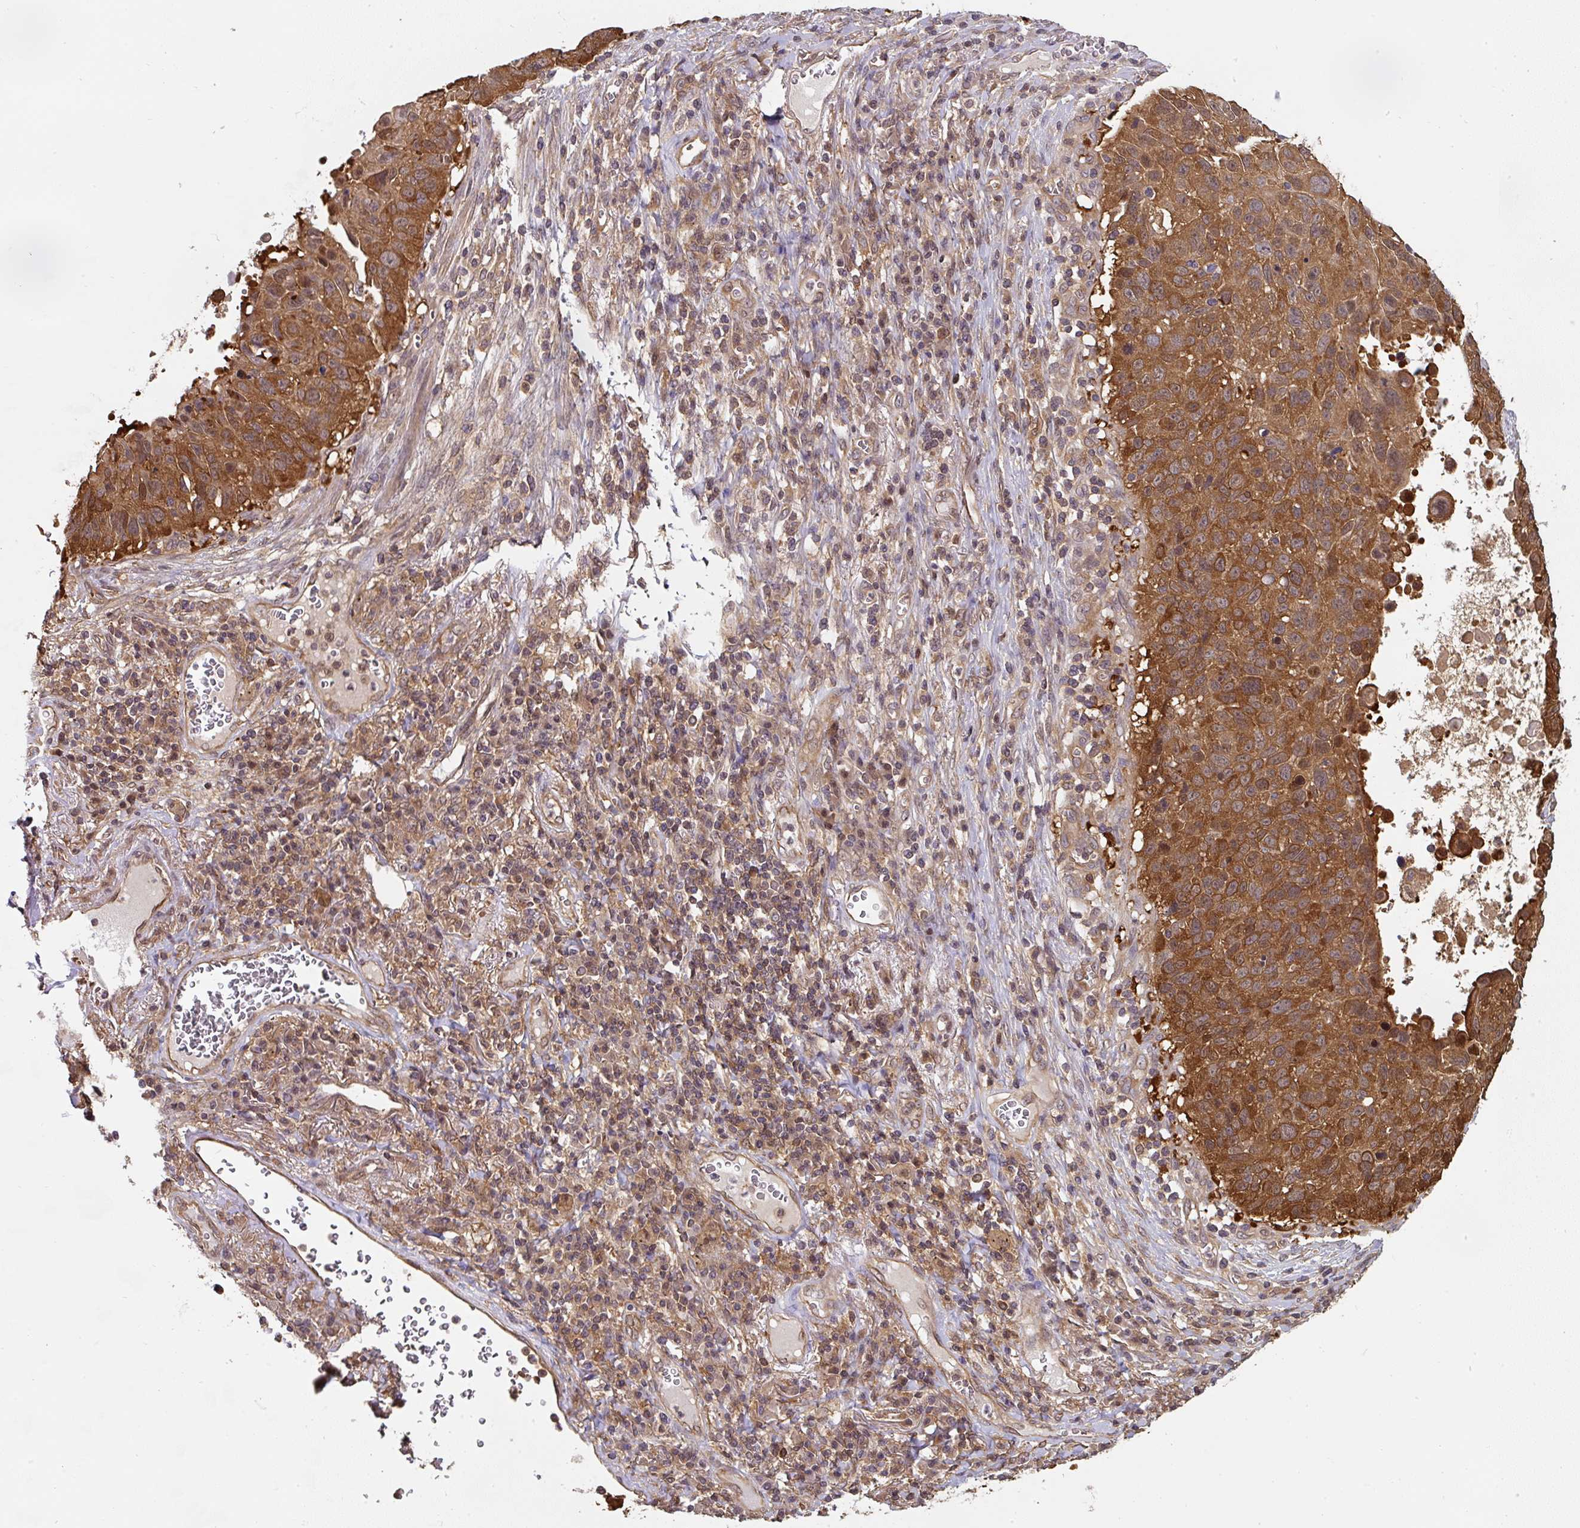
{"staining": {"intensity": "moderate", "quantity": ">75%", "location": "cytoplasmic/membranous"}, "tissue": "lung cancer", "cell_type": "Tumor cells", "image_type": "cancer", "snomed": [{"axis": "morphology", "description": "Squamous cell carcinoma, NOS"}, {"axis": "topography", "description": "Lung"}], "caption": "Protein expression analysis of lung cancer (squamous cell carcinoma) demonstrates moderate cytoplasmic/membranous staining in about >75% of tumor cells. The protein of interest is stained brown, and the nuclei are stained in blue (DAB IHC with brightfield microscopy, high magnification).", "gene": "ST13", "patient": {"sex": "male", "age": 66}}